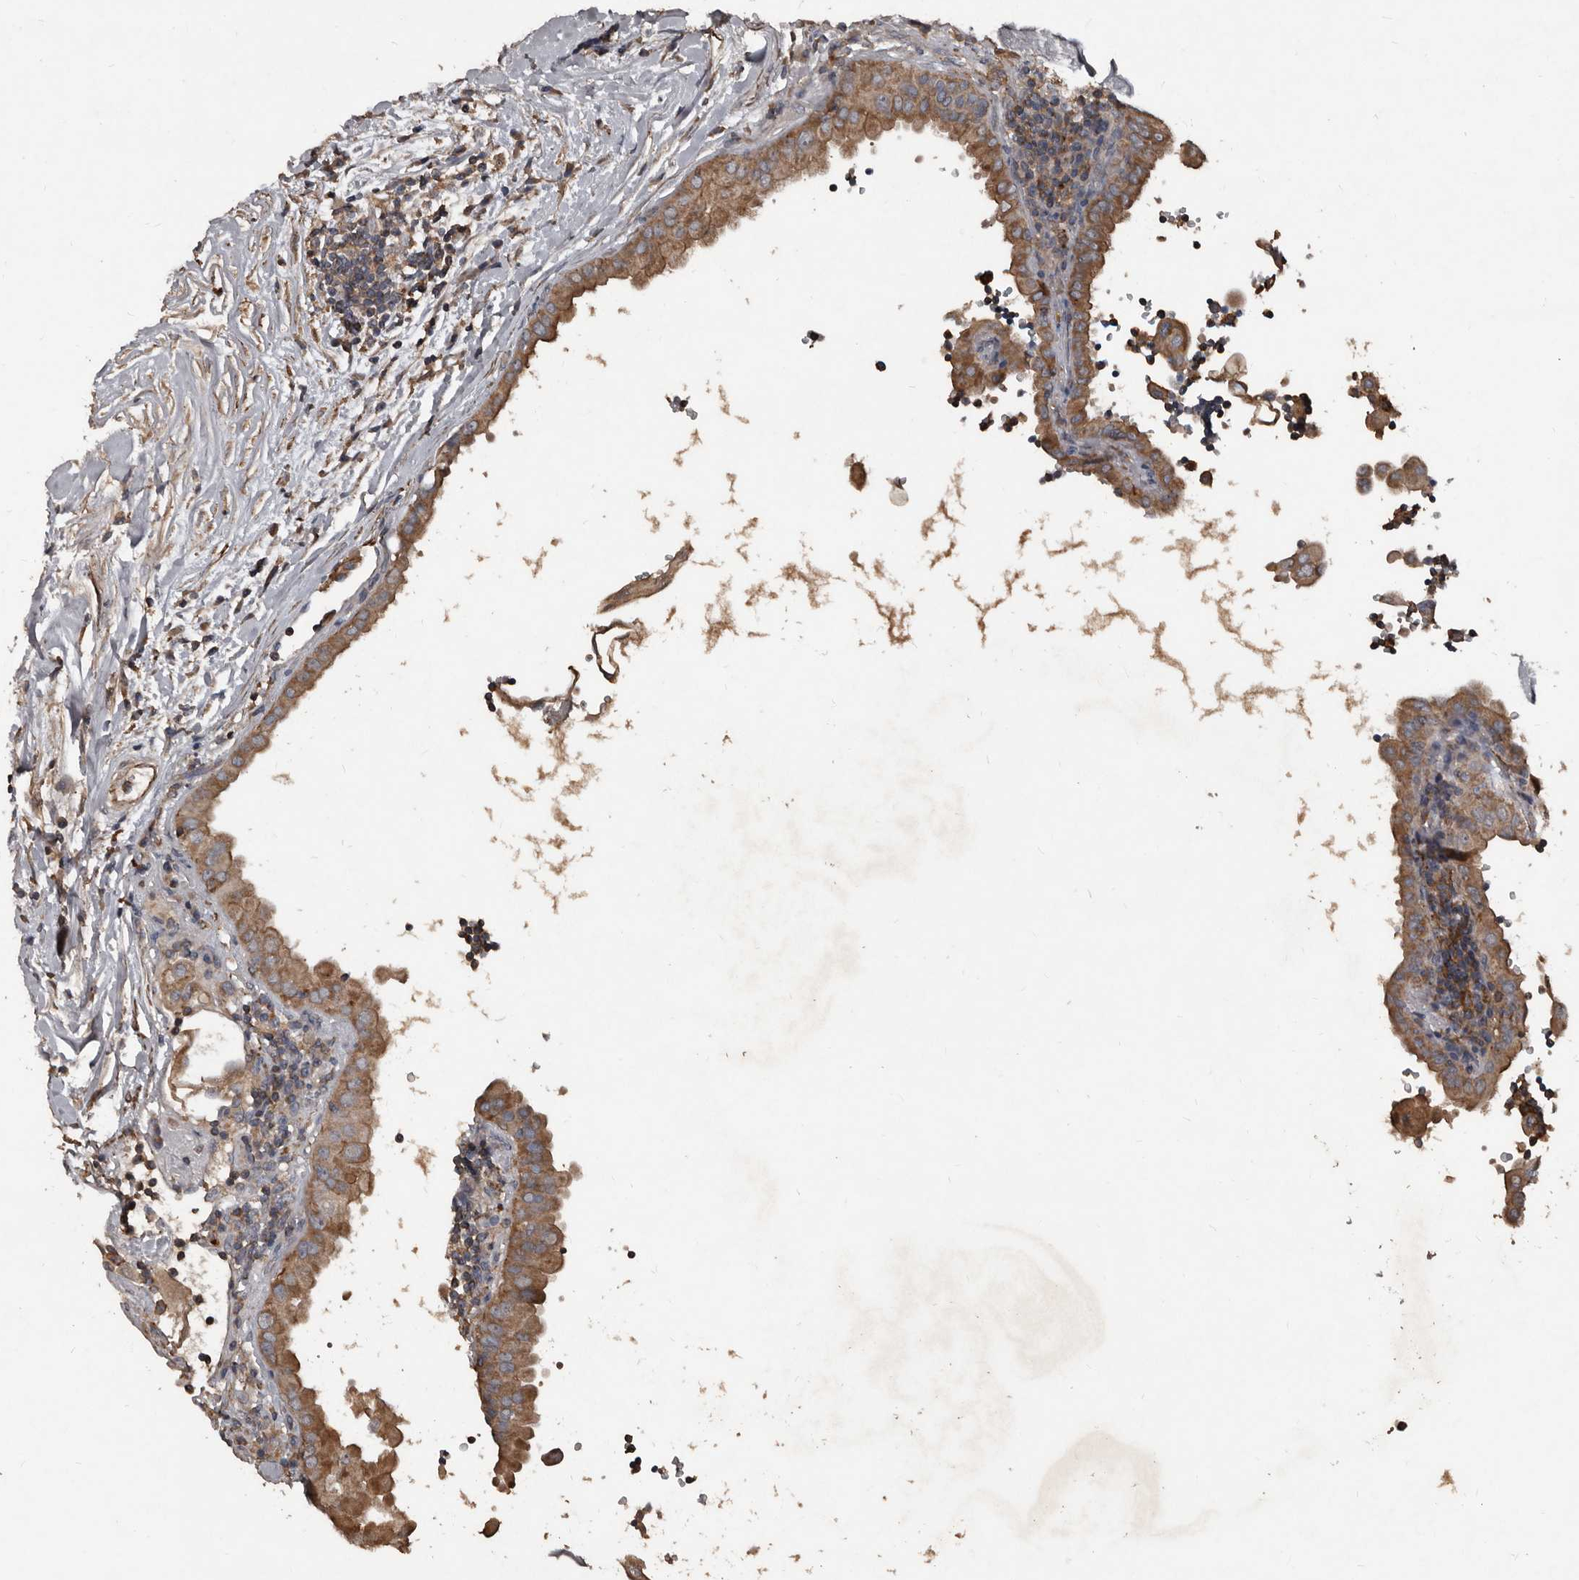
{"staining": {"intensity": "moderate", "quantity": ">75%", "location": "cytoplasmic/membranous"}, "tissue": "thyroid cancer", "cell_type": "Tumor cells", "image_type": "cancer", "snomed": [{"axis": "morphology", "description": "Papillary adenocarcinoma, NOS"}, {"axis": "topography", "description": "Thyroid gland"}], "caption": "Moderate cytoplasmic/membranous positivity for a protein is appreciated in about >75% of tumor cells of thyroid cancer (papillary adenocarcinoma) using IHC.", "gene": "GREB1", "patient": {"sex": "male", "age": 33}}